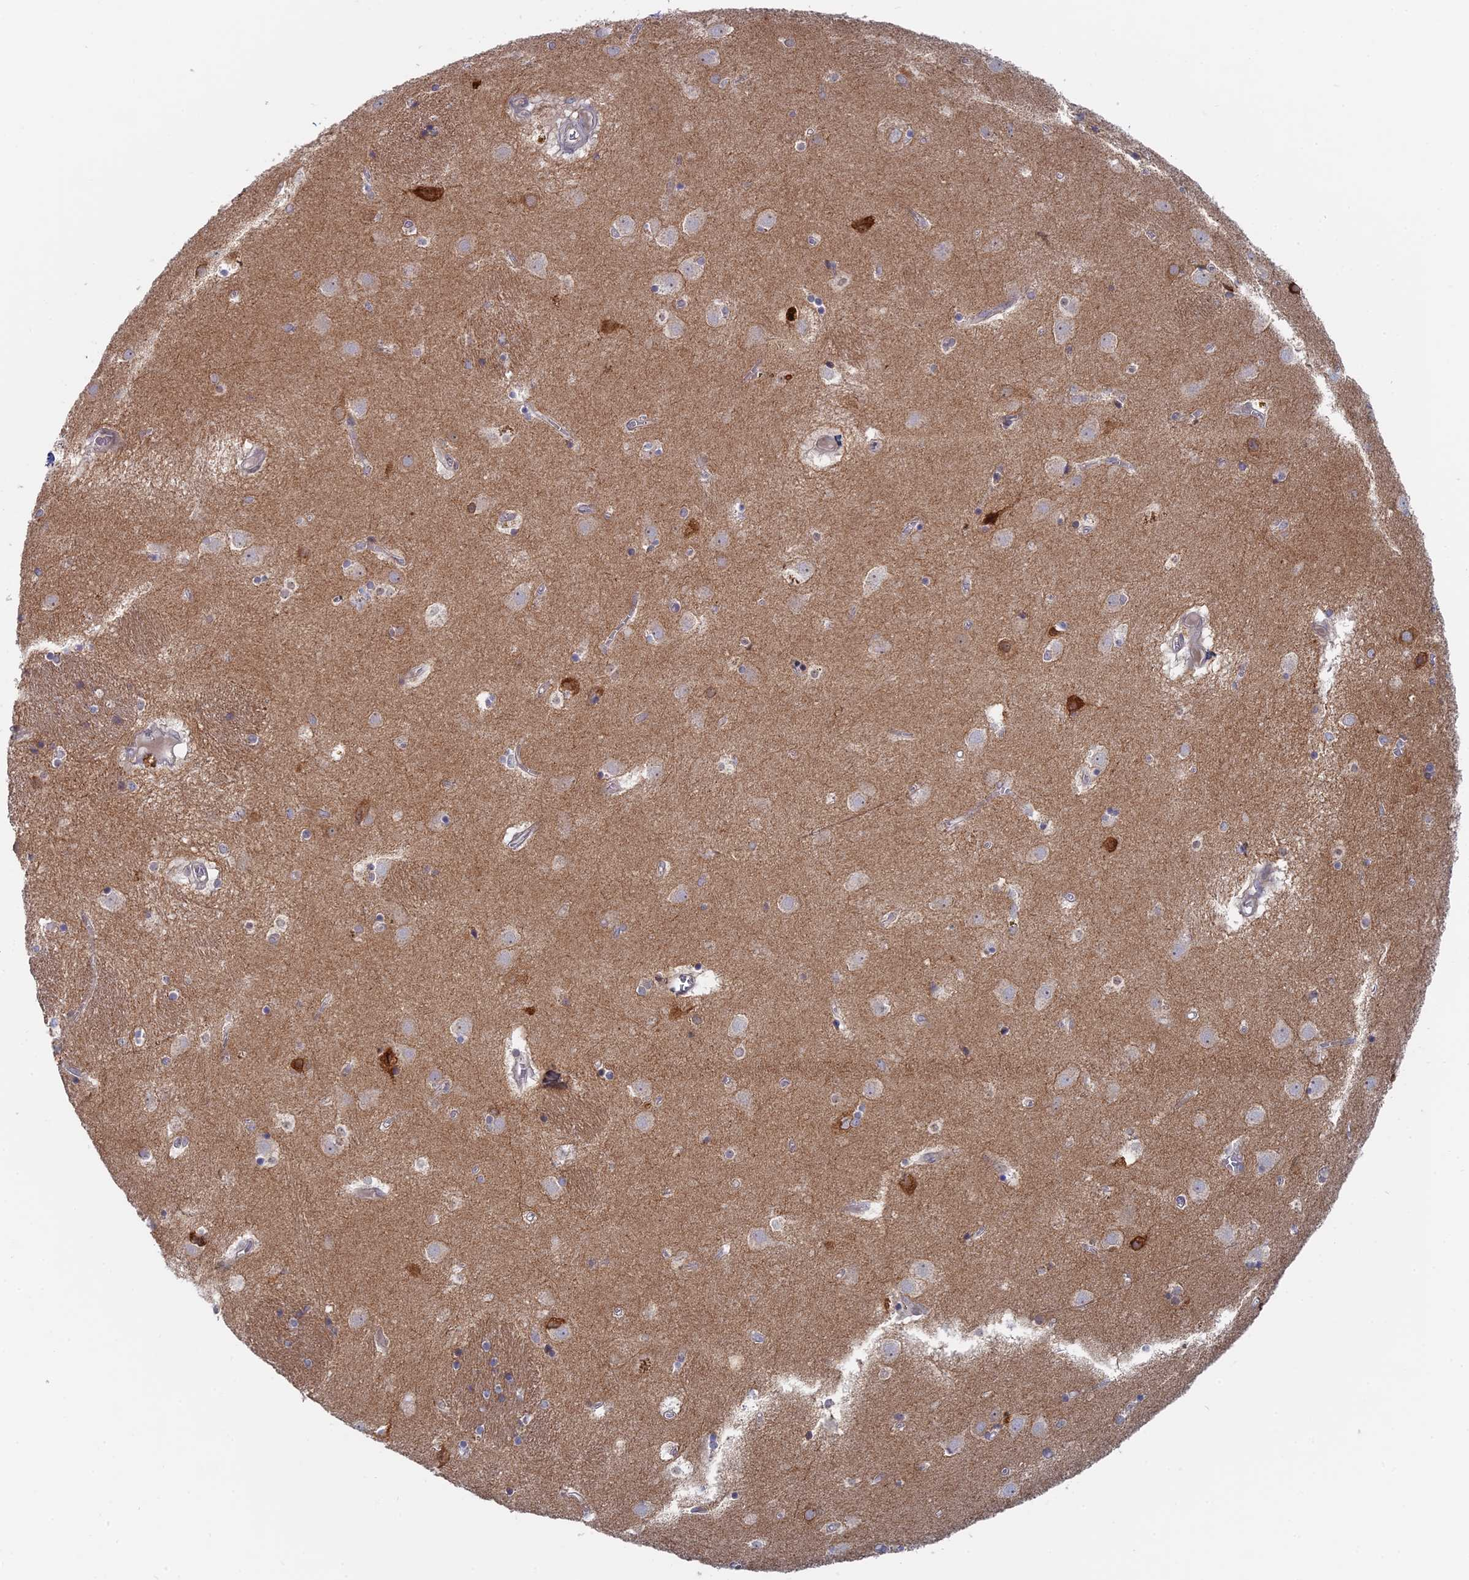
{"staining": {"intensity": "weak", "quantity": "<25%", "location": "cytoplasmic/membranous"}, "tissue": "caudate", "cell_type": "Glial cells", "image_type": "normal", "snomed": [{"axis": "morphology", "description": "Normal tissue, NOS"}, {"axis": "topography", "description": "Lateral ventricle wall"}], "caption": "Protein analysis of normal caudate demonstrates no significant staining in glial cells. The staining was performed using DAB to visualize the protein expression in brown, while the nuclei were stained in blue with hematoxylin (Magnification: 20x).", "gene": "TBC1D30", "patient": {"sex": "male", "age": 70}}